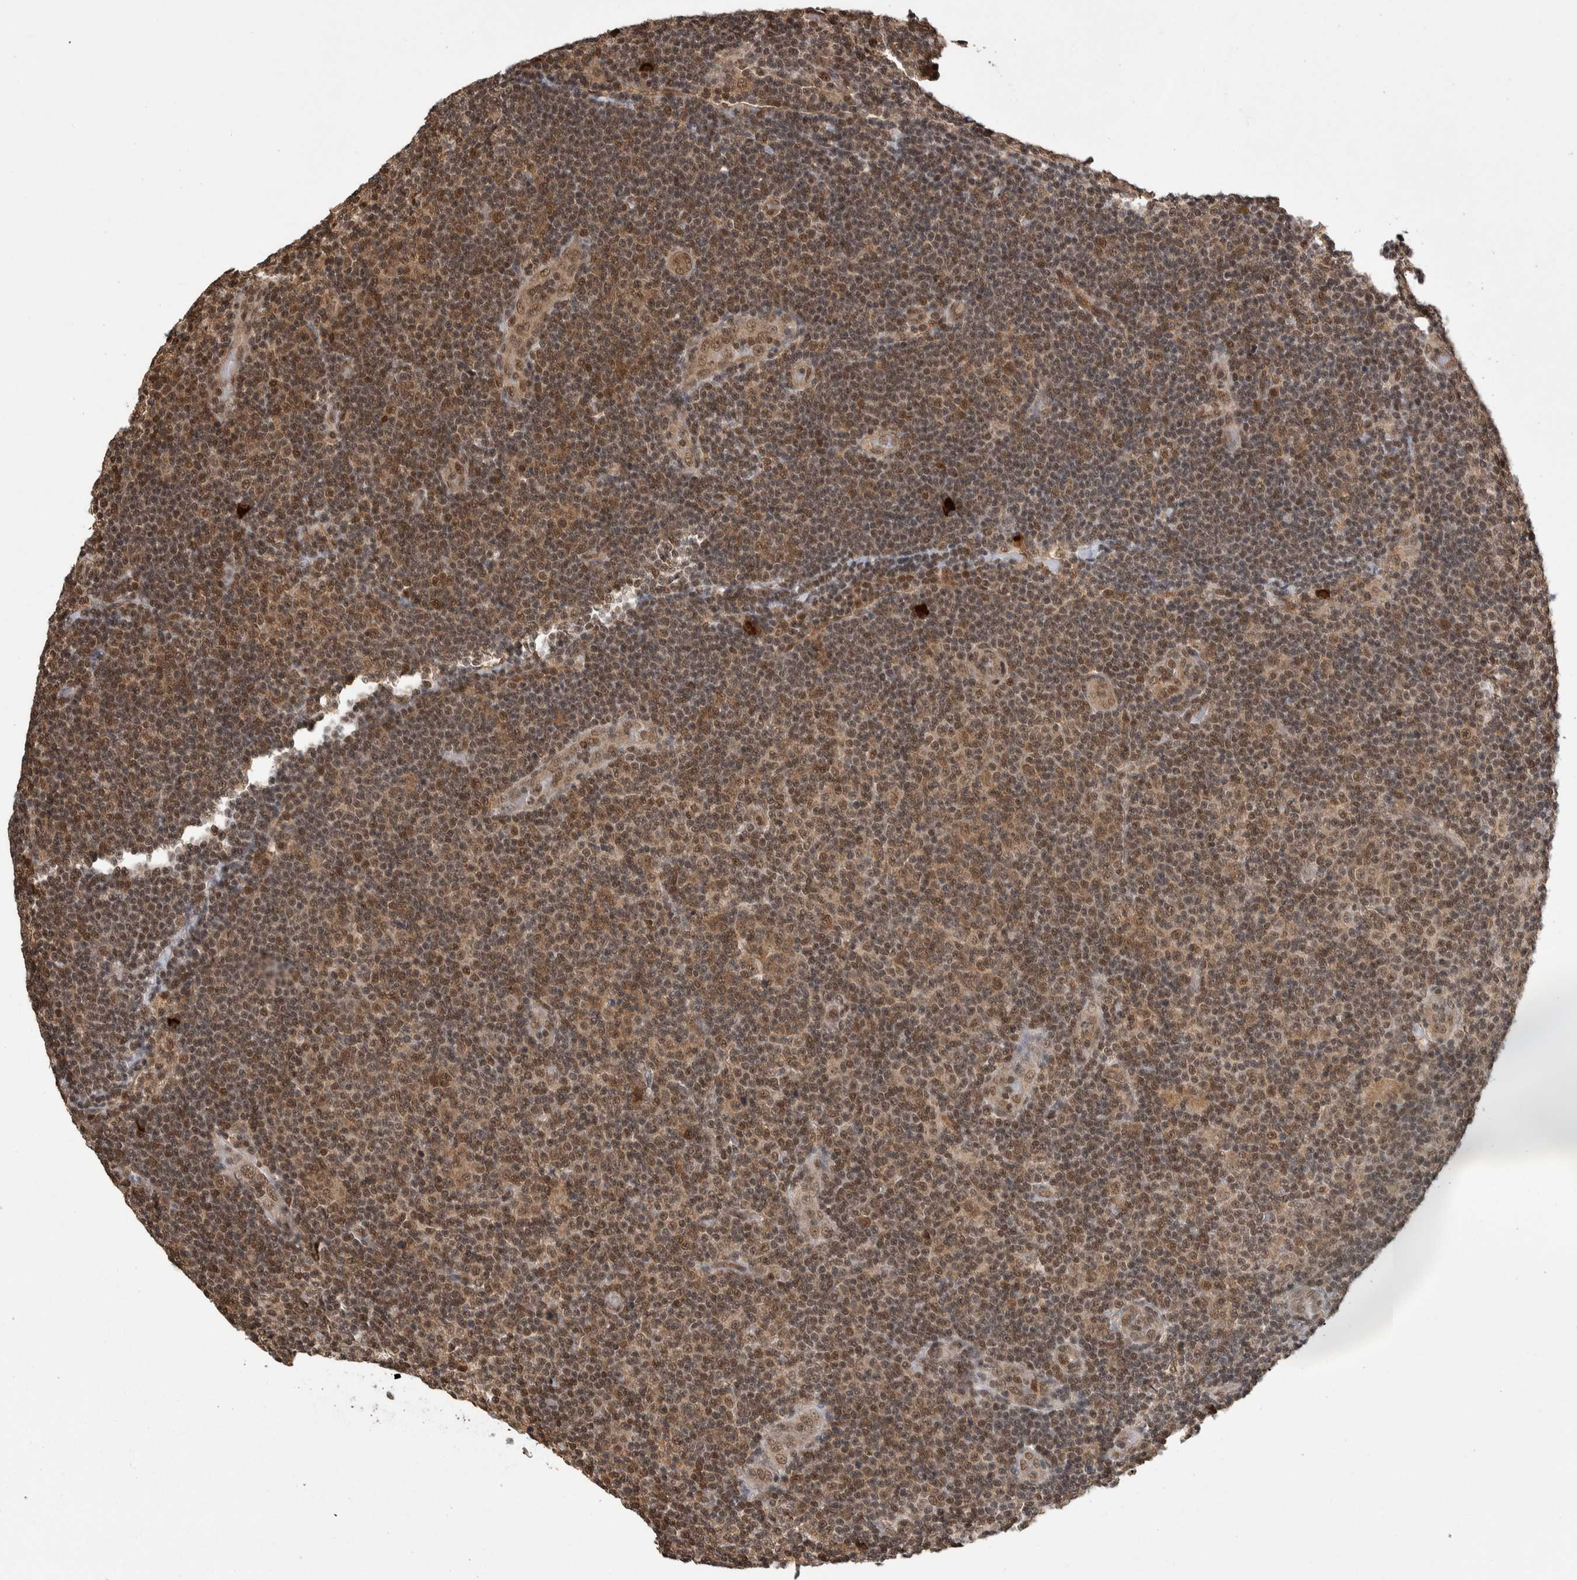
{"staining": {"intensity": "moderate", "quantity": "25%-75%", "location": "cytoplasmic/membranous,nuclear"}, "tissue": "lymphoma", "cell_type": "Tumor cells", "image_type": "cancer", "snomed": [{"axis": "morphology", "description": "Malignant lymphoma, non-Hodgkin's type, Low grade"}, {"axis": "topography", "description": "Lymph node"}], "caption": "Immunohistochemical staining of lymphoma demonstrates medium levels of moderate cytoplasmic/membranous and nuclear positivity in approximately 25%-75% of tumor cells.", "gene": "ZNF592", "patient": {"sex": "male", "age": 83}}